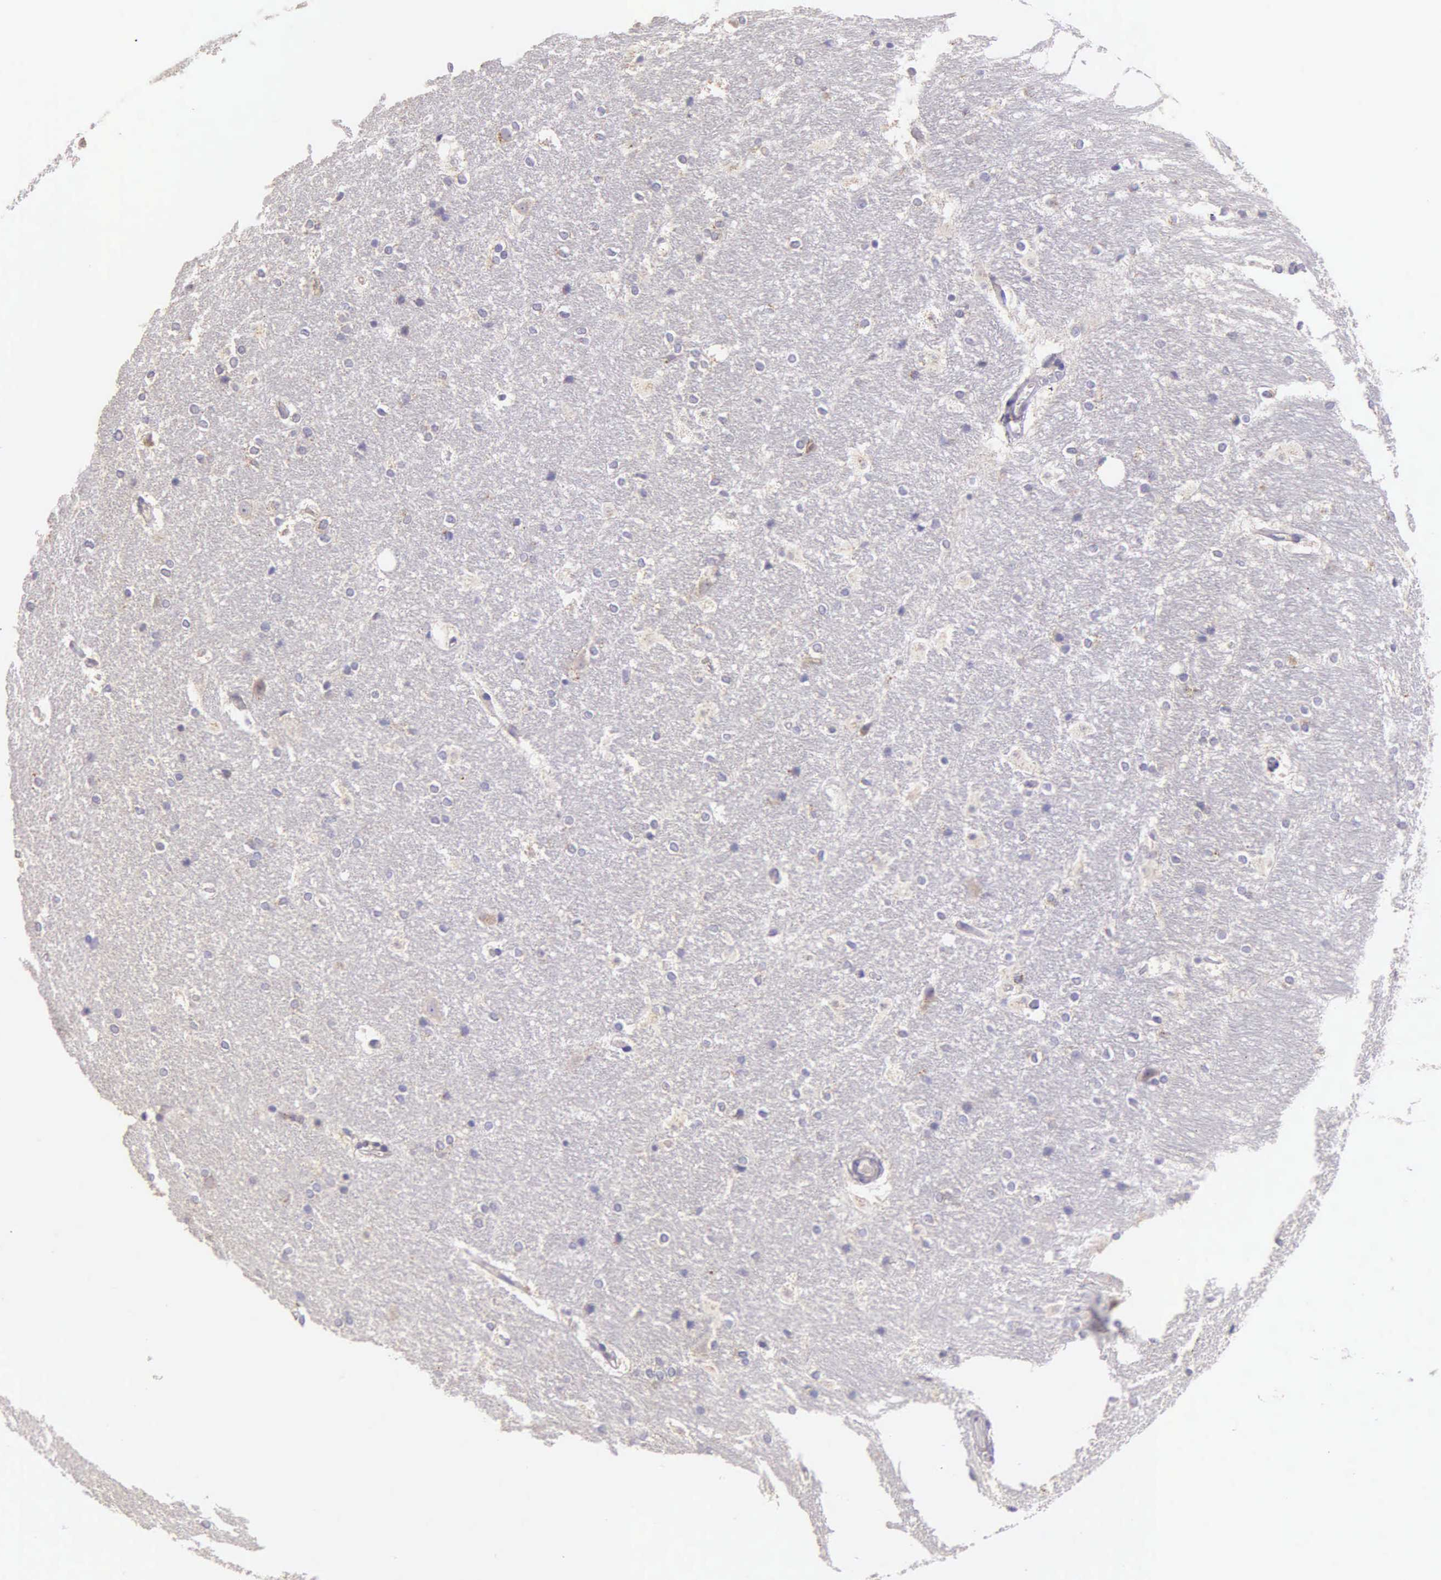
{"staining": {"intensity": "negative", "quantity": "none", "location": "none"}, "tissue": "hippocampus", "cell_type": "Glial cells", "image_type": "normal", "snomed": [{"axis": "morphology", "description": "Normal tissue, NOS"}, {"axis": "topography", "description": "Hippocampus"}], "caption": "IHC histopathology image of unremarkable hippocampus stained for a protein (brown), which exhibits no staining in glial cells. (Brightfield microscopy of DAB (3,3'-diaminobenzidine) immunohistochemistry at high magnification).", "gene": "ESR1", "patient": {"sex": "female", "age": 19}}